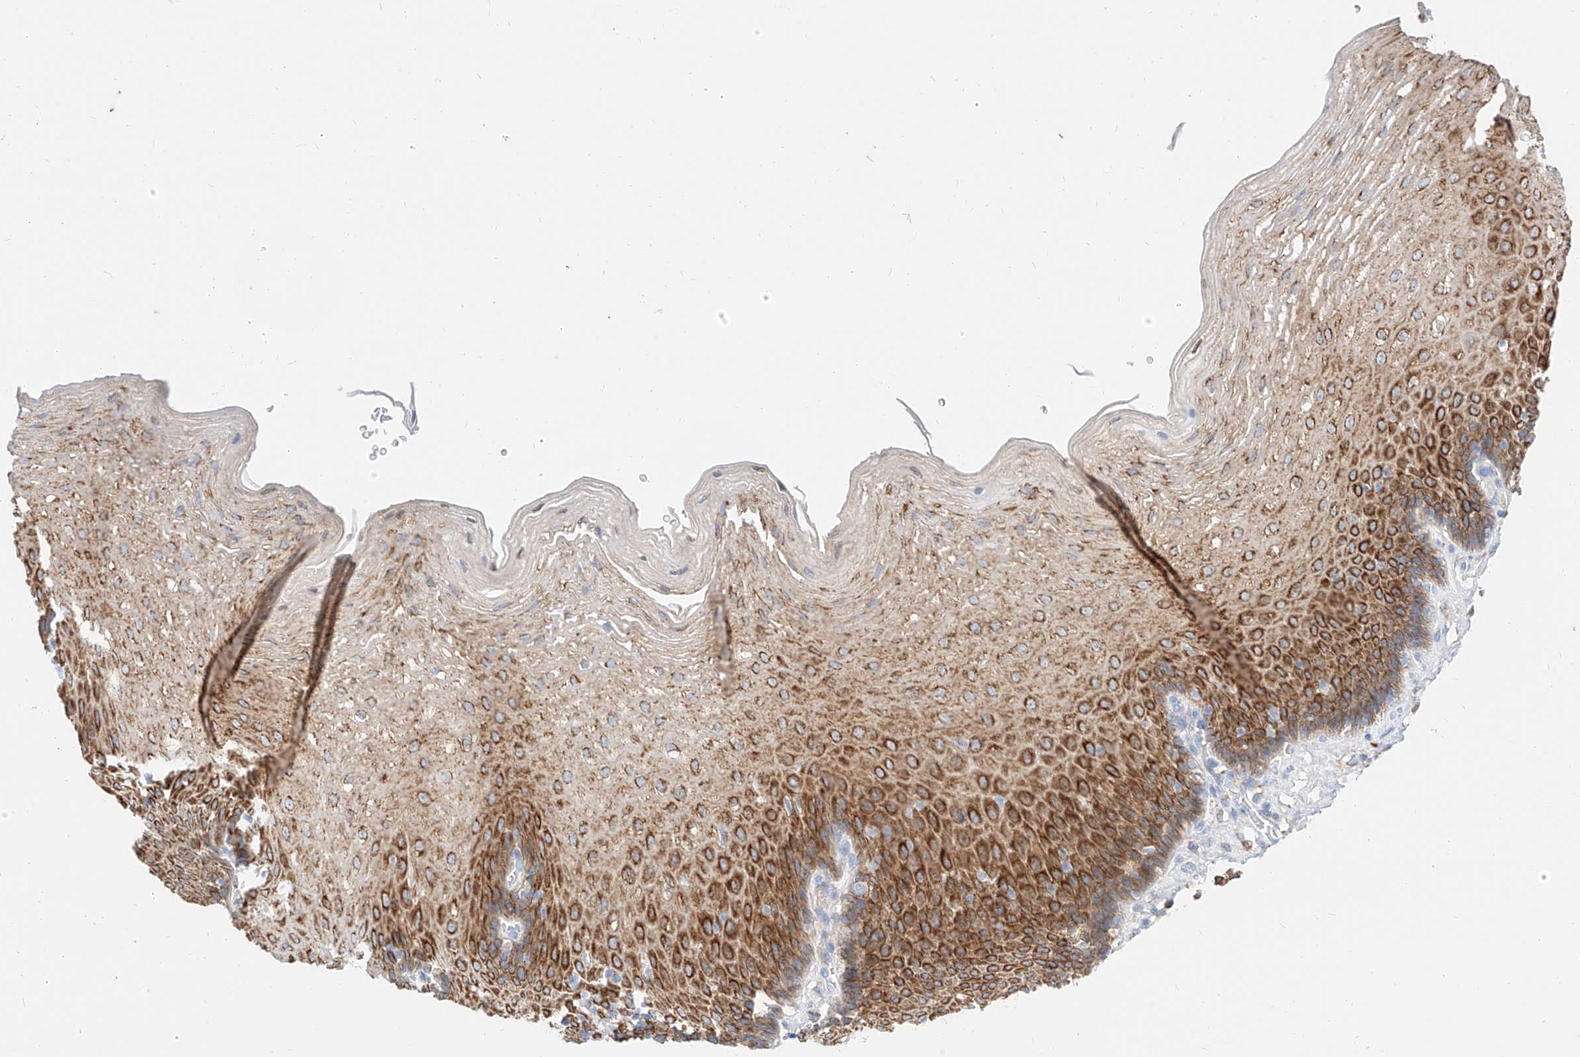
{"staining": {"intensity": "strong", "quantity": ">75%", "location": "cytoplasmic/membranous"}, "tissue": "esophagus", "cell_type": "Squamous epithelial cells", "image_type": "normal", "snomed": [{"axis": "morphology", "description": "Normal tissue, NOS"}, {"axis": "topography", "description": "Esophagus"}], "caption": "Immunohistochemistry photomicrograph of benign esophagus: human esophagus stained using immunohistochemistry (IHC) shows high levels of strong protein expression localized specifically in the cytoplasmic/membranous of squamous epithelial cells, appearing as a cytoplasmic/membranous brown color.", "gene": "MAP7", "patient": {"sex": "female", "age": 66}}